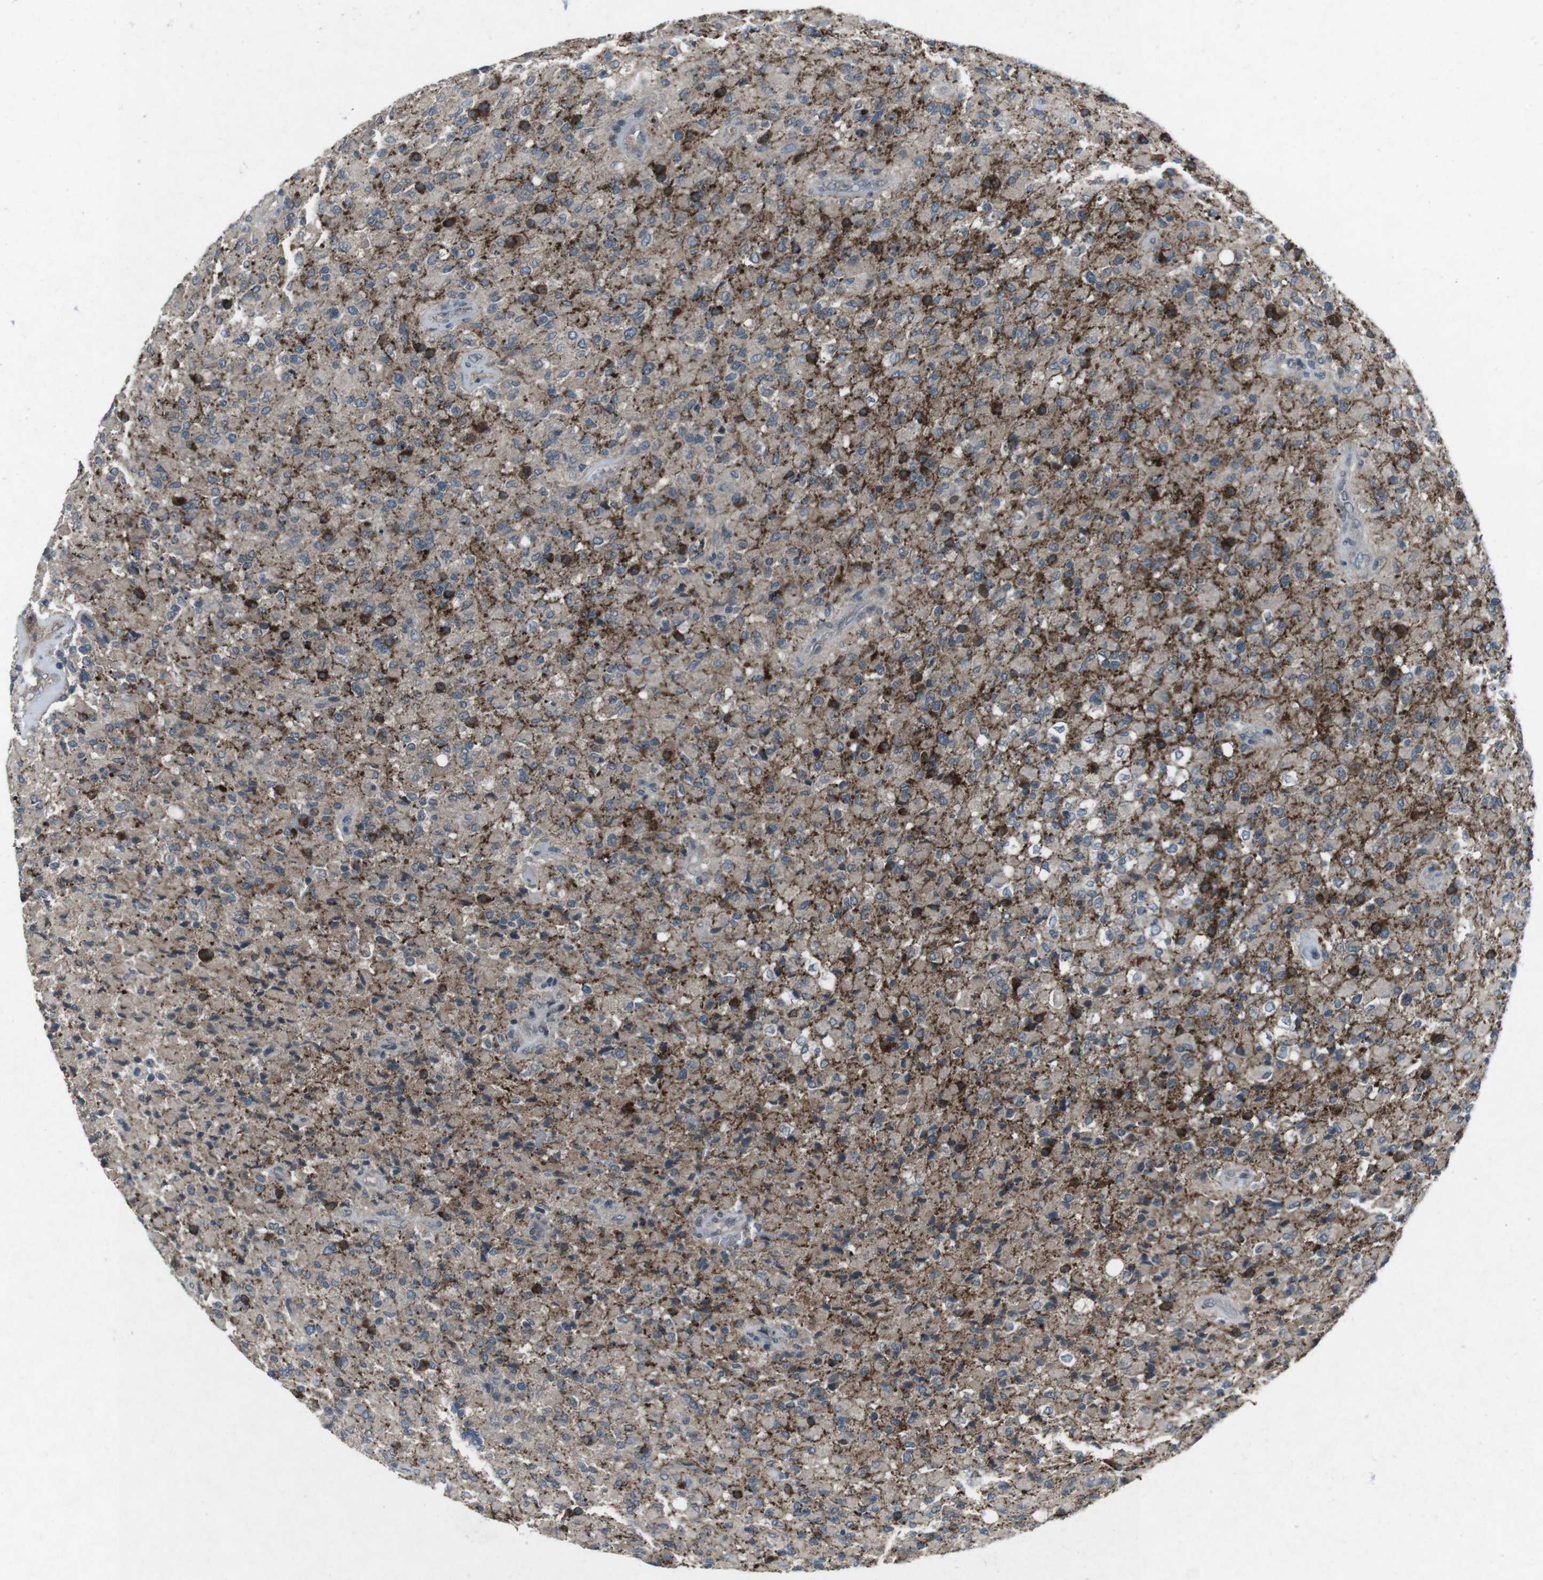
{"staining": {"intensity": "strong", "quantity": "25%-75%", "location": "cytoplasmic/membranous"}, "tissue": "glioma", "cell_type": "Tumor cells", "image_type": "cancer", "snomed": [{"axis": "morphology", "description": "Glioma, malignant, High grade"}, {"axis": "topography", "description": "Brain"}], "caption": "Tumor cells display high levels of strong cytoplasmic/membranous staining in about 25%-75% of cells in high-grade glioma (malignant).", "gene": "CDK16", "patient": {"sex": "male", "age": 71}}